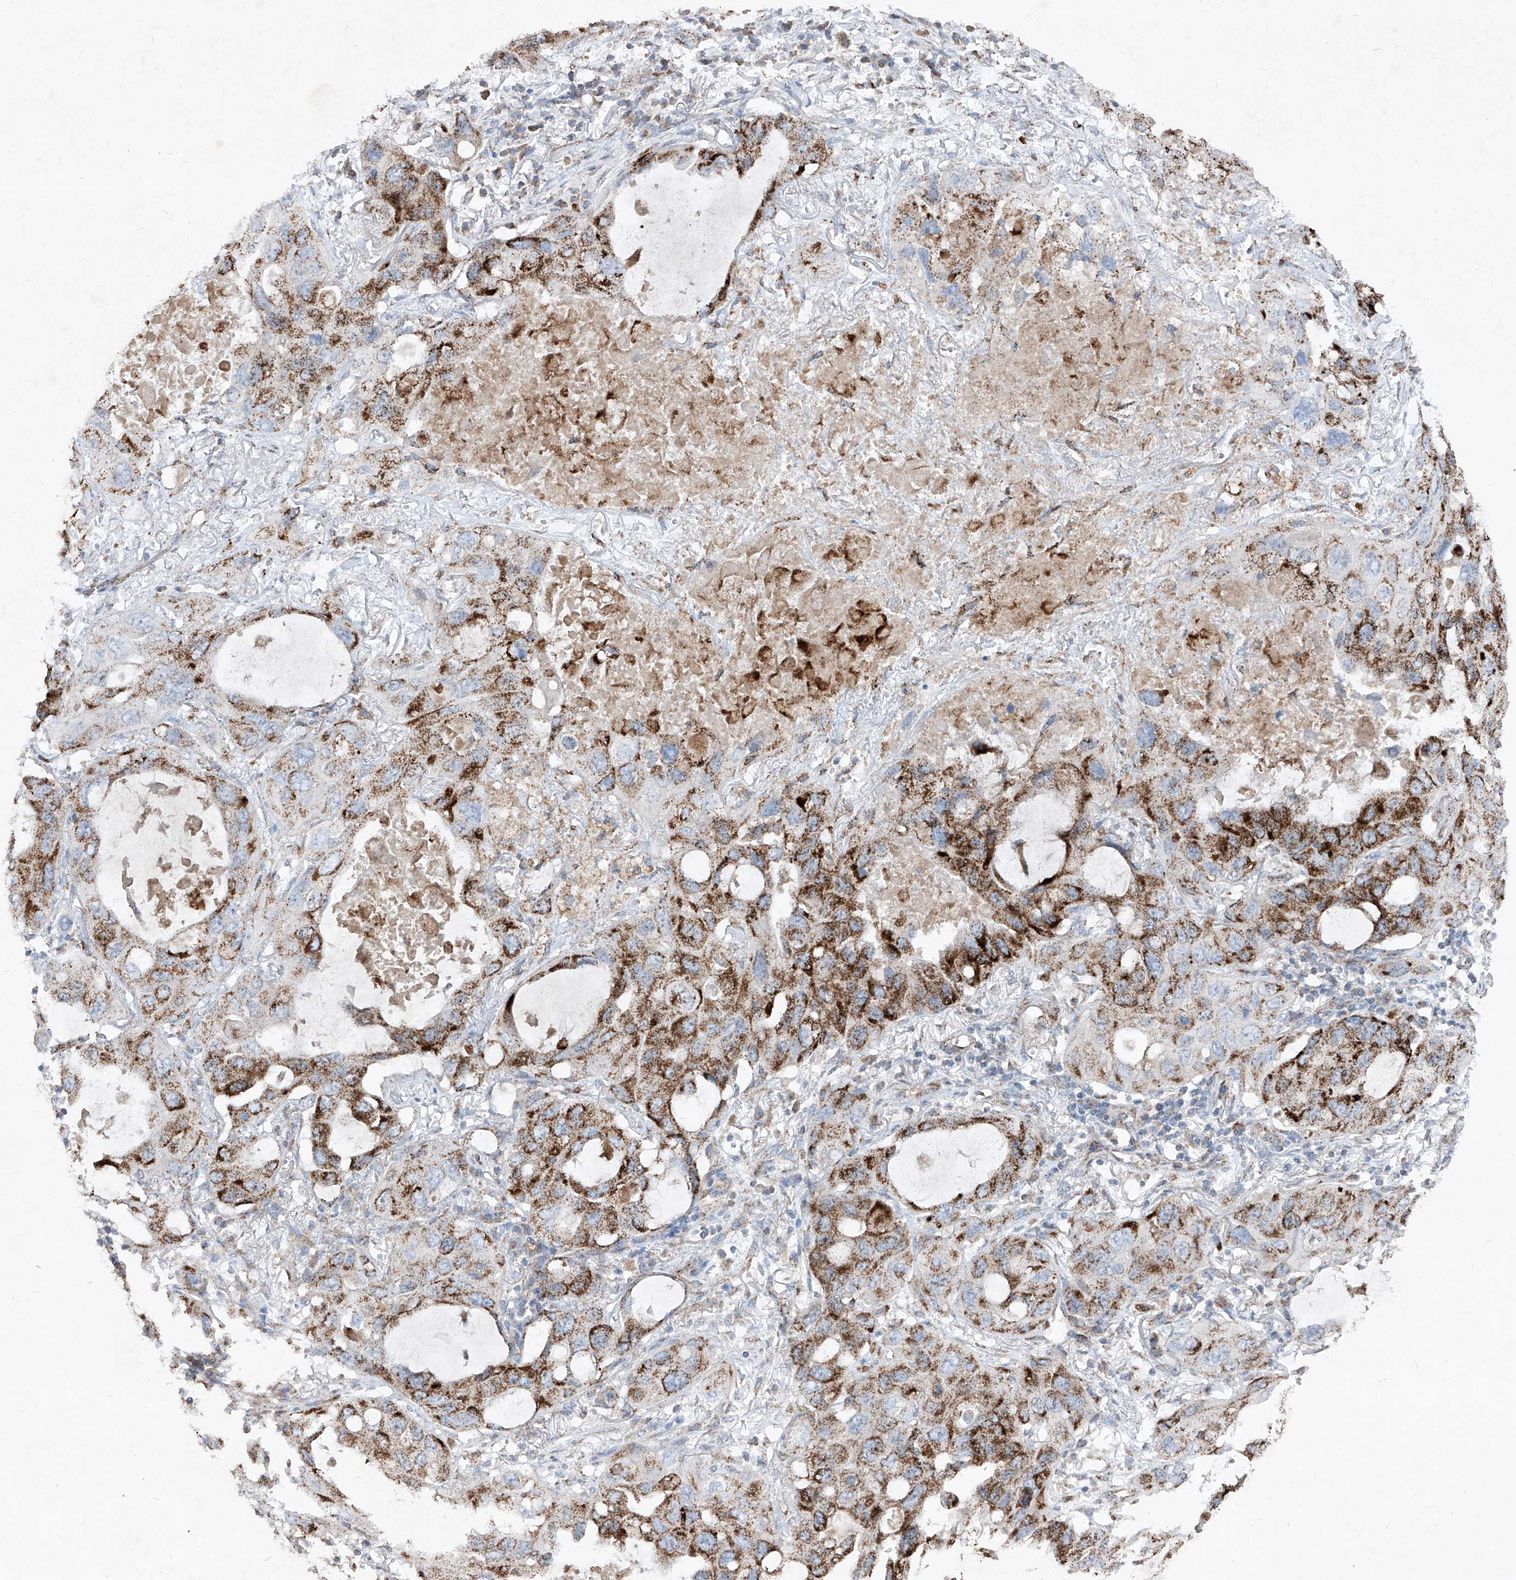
{"staining": {"intensity": "strong", "quantity": ">75%", "location": "cytoplasmic/membranous"}, "tissue": "lung cancer", "cell_type": "Tumor cells", "image_type": "cancer", "snomed": [{"axis": "morphology", "description": "Squamous cell carcinoma, NOS"}, {"axis": "topography", "description": "Lung"}], "caption": "A micrograph of lung squamous cell carcinoma stained for a protein shows strong cytoplasmic/membranous brown staining in tumor cells.", "gene": "ABCD3", "patient": {"sex": "female", "age": 73}}